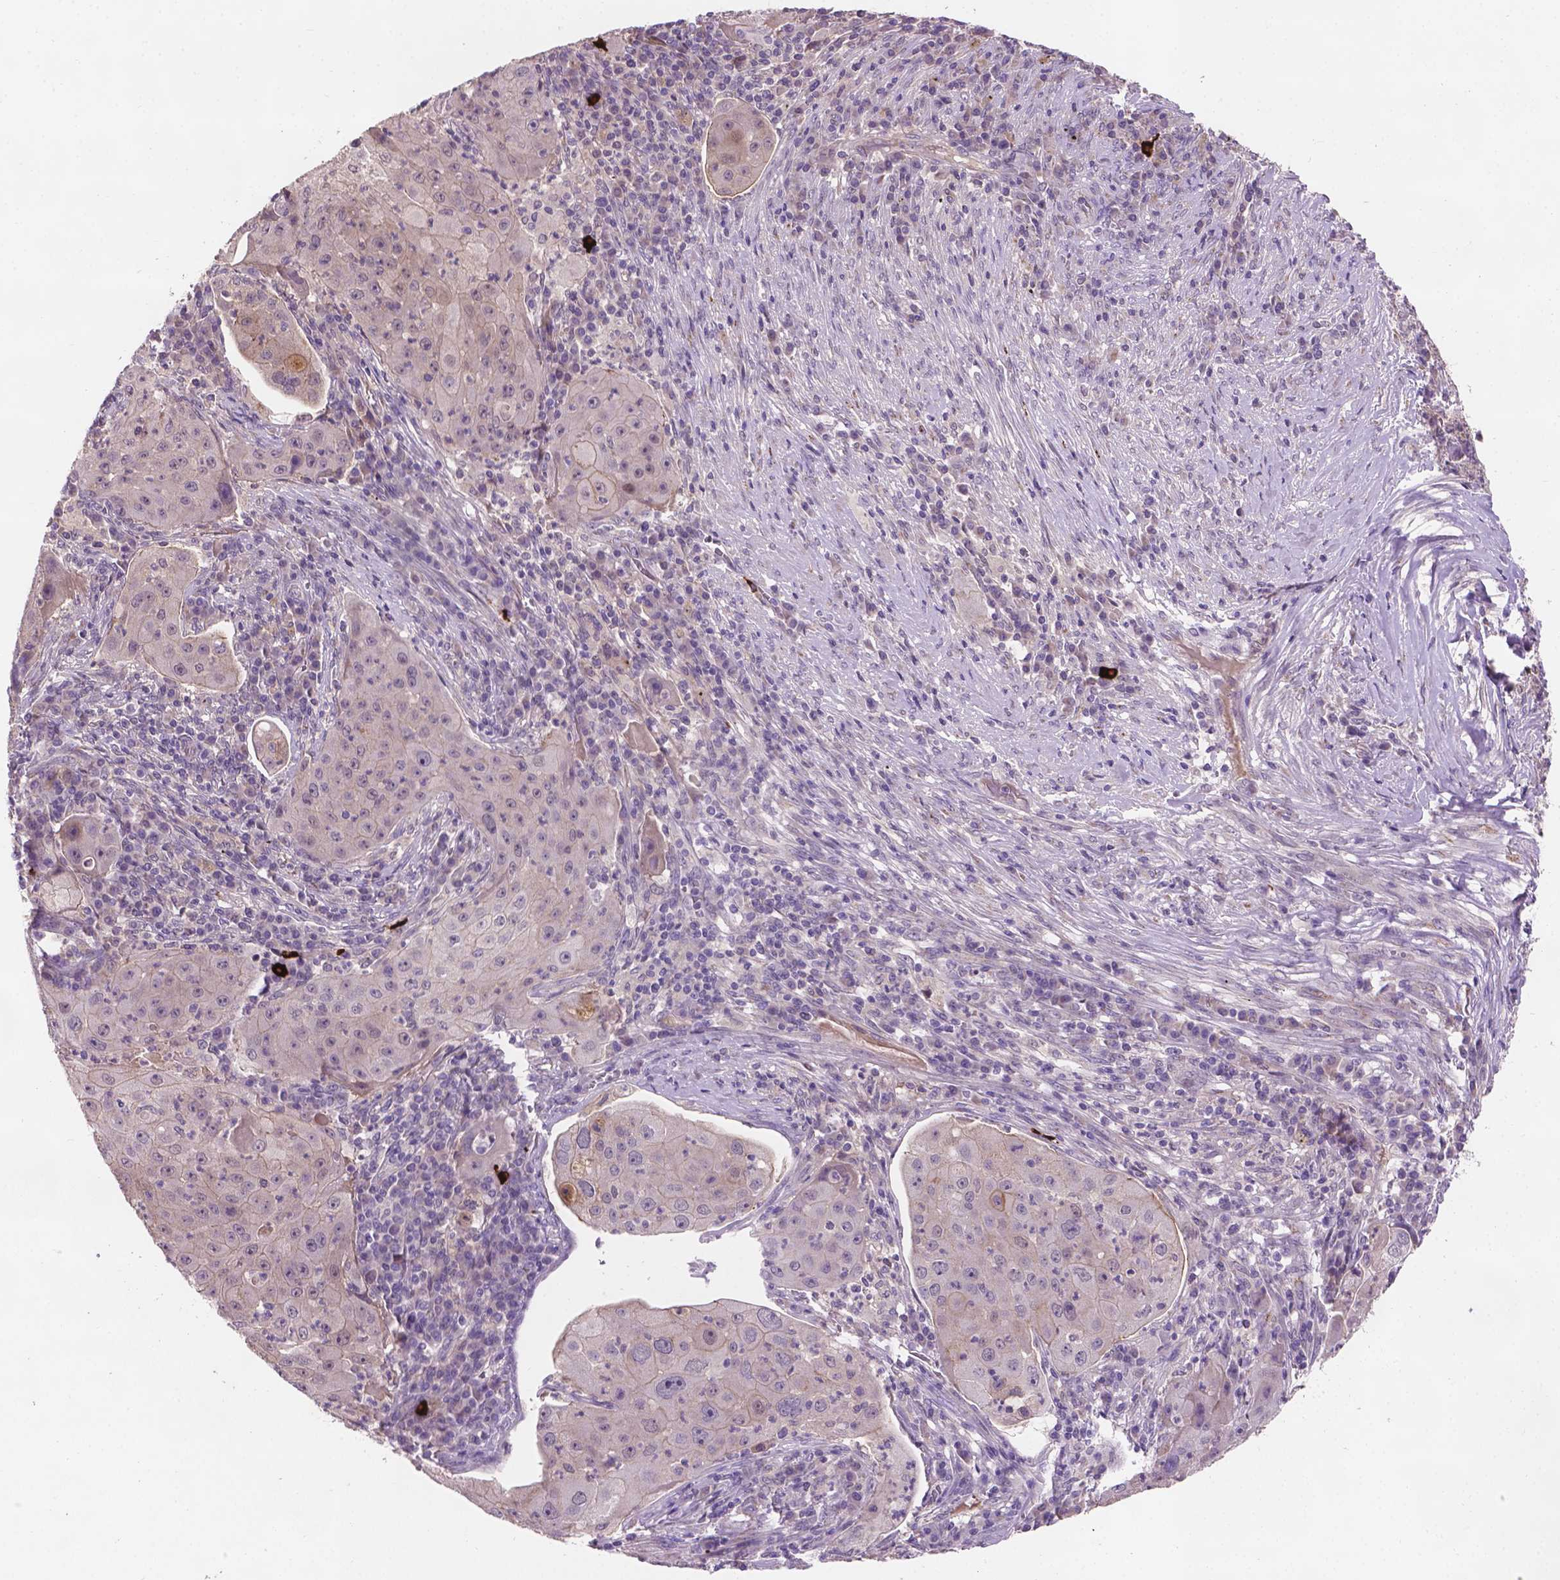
{"staining": {"intensity": "negative", "quantity": "none", "location": "none"}, "tissue": "lung cancer", "cell_type": "Tumor cells", "image_type": "cancer", "snomed": [{"axis": "morphology", "description": "Squamous cell carcinoma, NOS"}, {"axis": "topography", "description": "Lung"}], "caption": "Immunohistochemical staining of squamous cell carcinoma (lung) exhibits no significant expression in tumor cells. (Brightfield microscopy of DAB immunohistochemistry at high magnification).", "gene": "GXYLT2", "patient": {"sex": "female", "age": 59}}